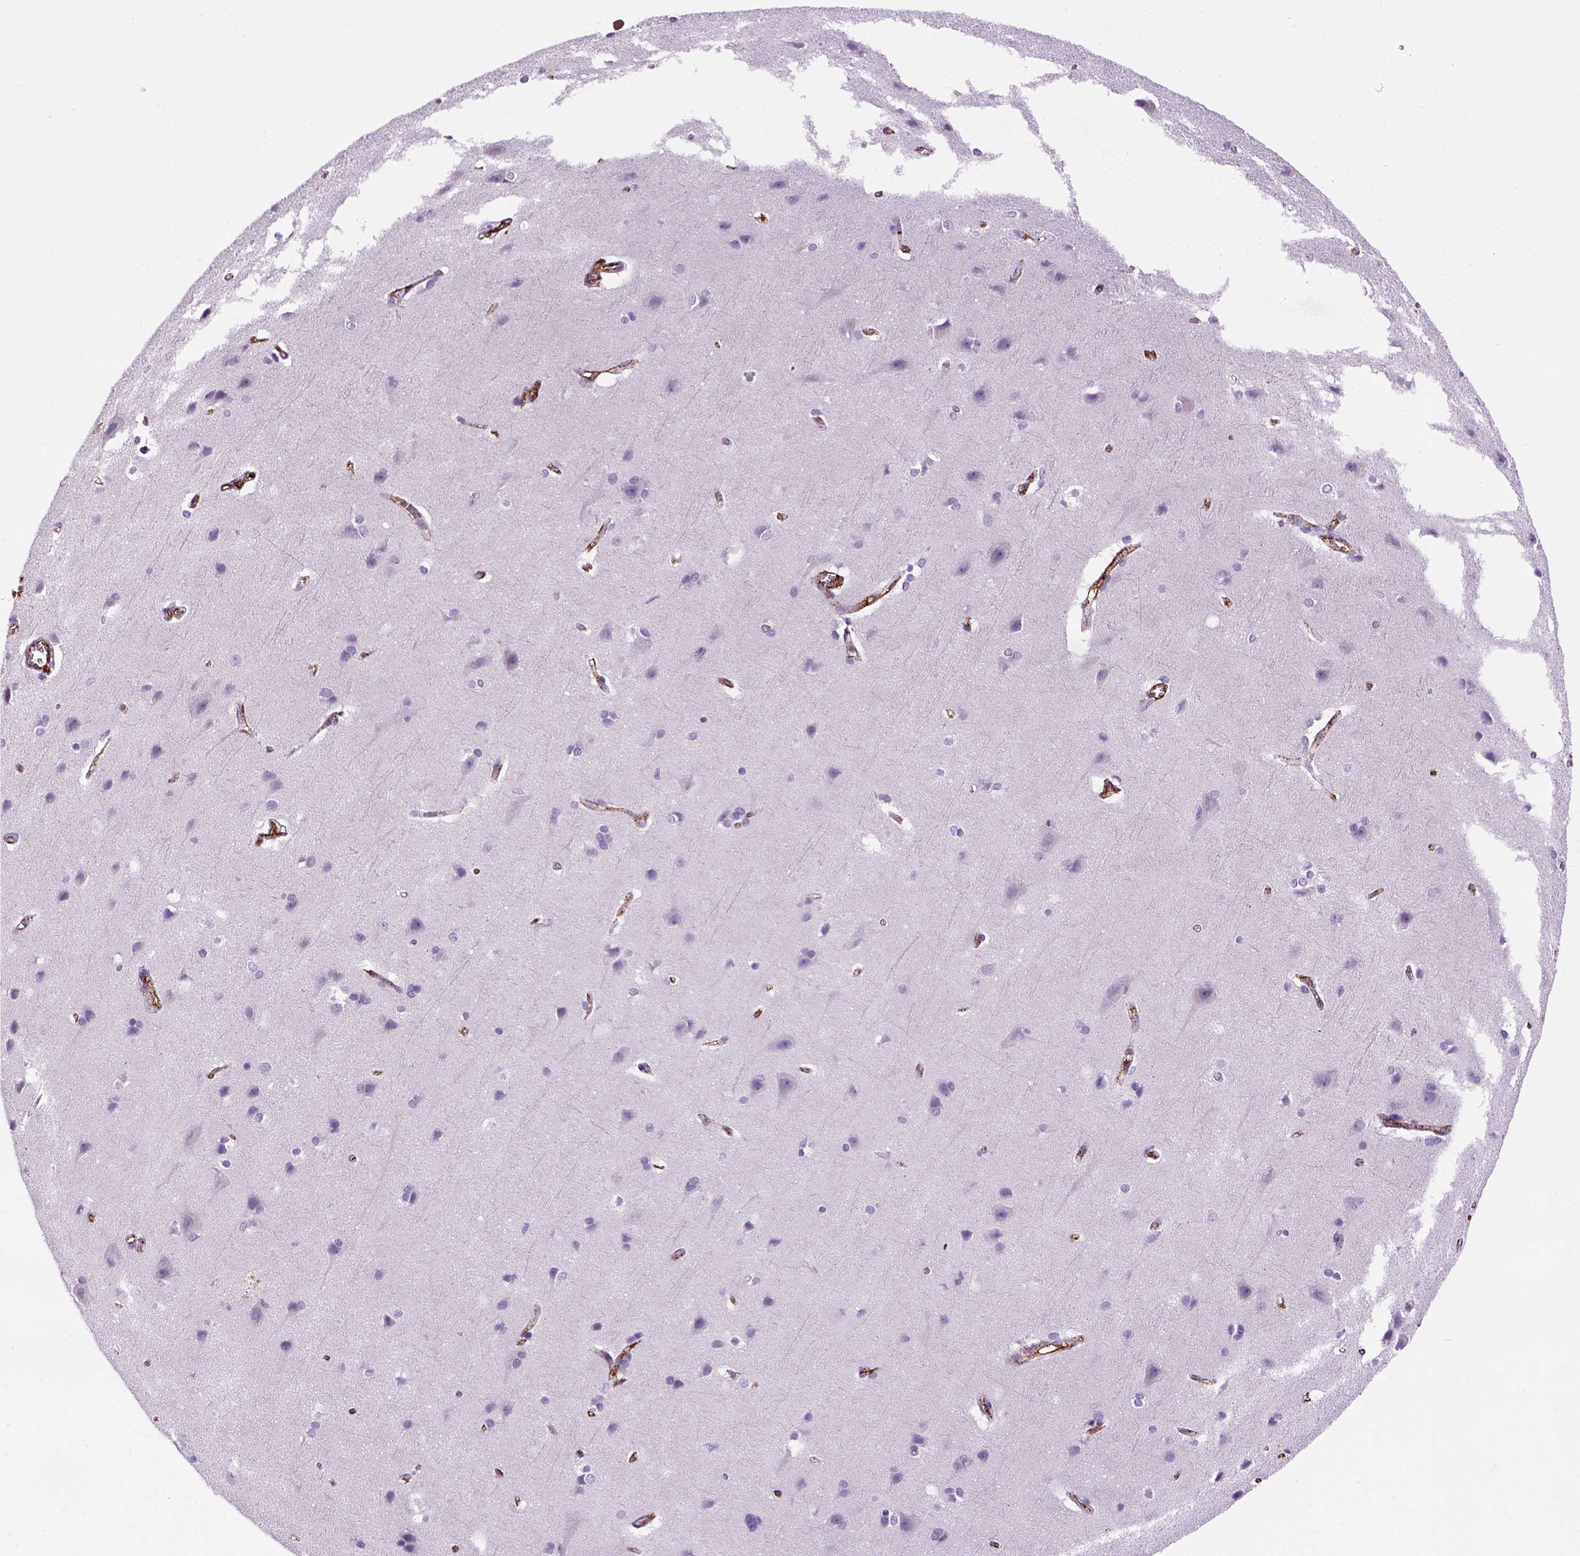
{"staining": {"intensity": "strong", "quantity": ">75%", "location": "cytoplasmic/membranous"}, "tissue": "cerebral cortex", "cell_type": "Endothelial cells", "image_type": "normal", "snomed": [{"axis": "morphology", "description": "Normal tissue, NOS"}, {"axis": "topography", "description": "Cerebral cortex"}], "caption": "Immunohistochemistry (IHC) micrograph of unremarkable human cerebral cortex stained for a protein (brown), which demonstrates high levels of strong cytoplasmic/membranous expression in approximately >75% of endothelial cells.", "gene": "VWF", "patient": {"sex": "male", "age": 37}}